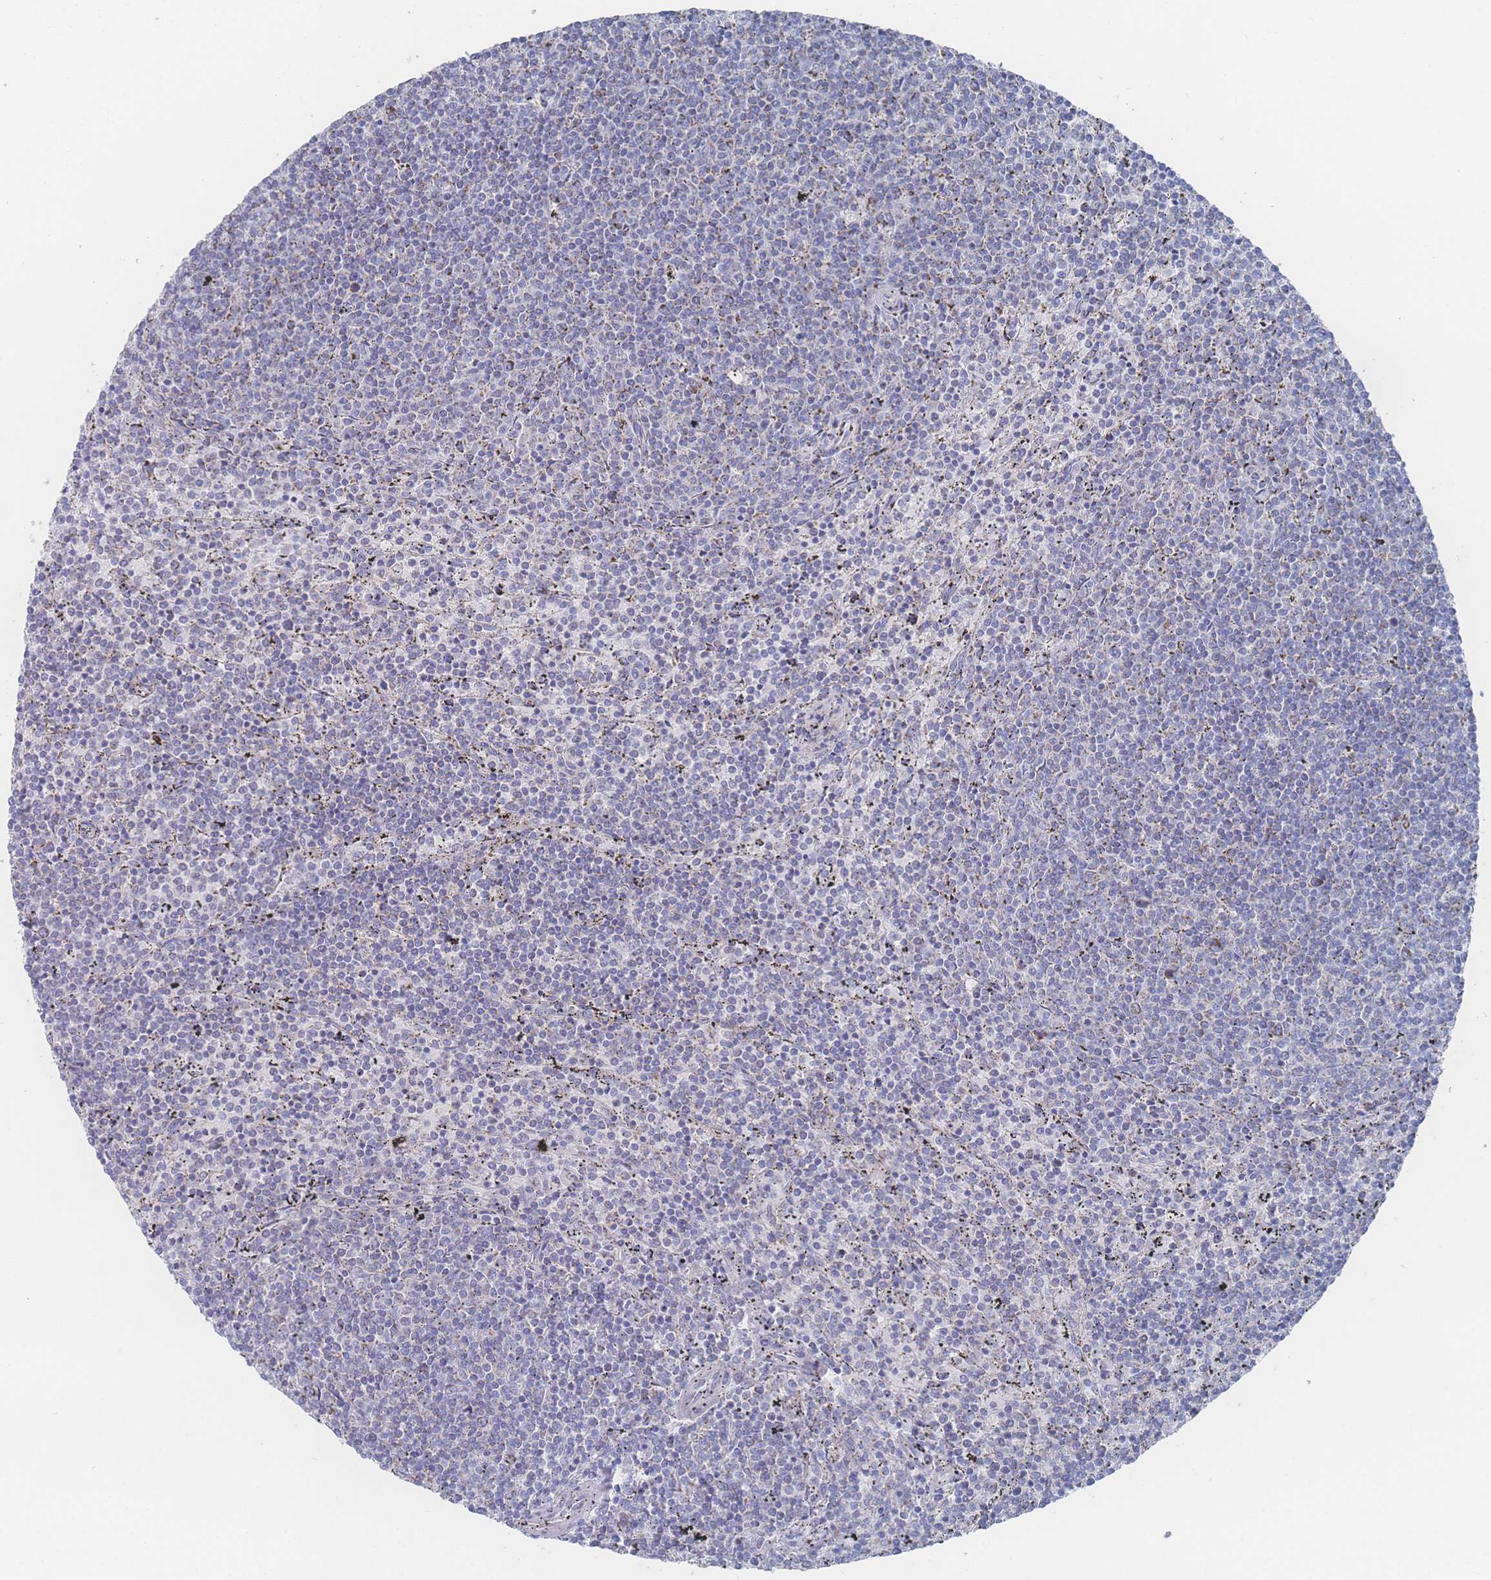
{"staining": {"intensity": "negative", "quantity": "none", "location": "none"}, "tissue": "lymphoma", "cell_type": "Tumor cells", "image_type": "cancer", "snomed": [{"axis": "morphology", "description": "Malignant lymphoma, non-Hodgkin's type, Low grade"}, {"axis": "topography", "description": "Spleen"}], "caption": "Human lymphoma stained for a protein using immunohistochemistry reveals no expression in tumor cells.", "gene": "SNPH", "patient": {"sex": "female", "age": 50}}